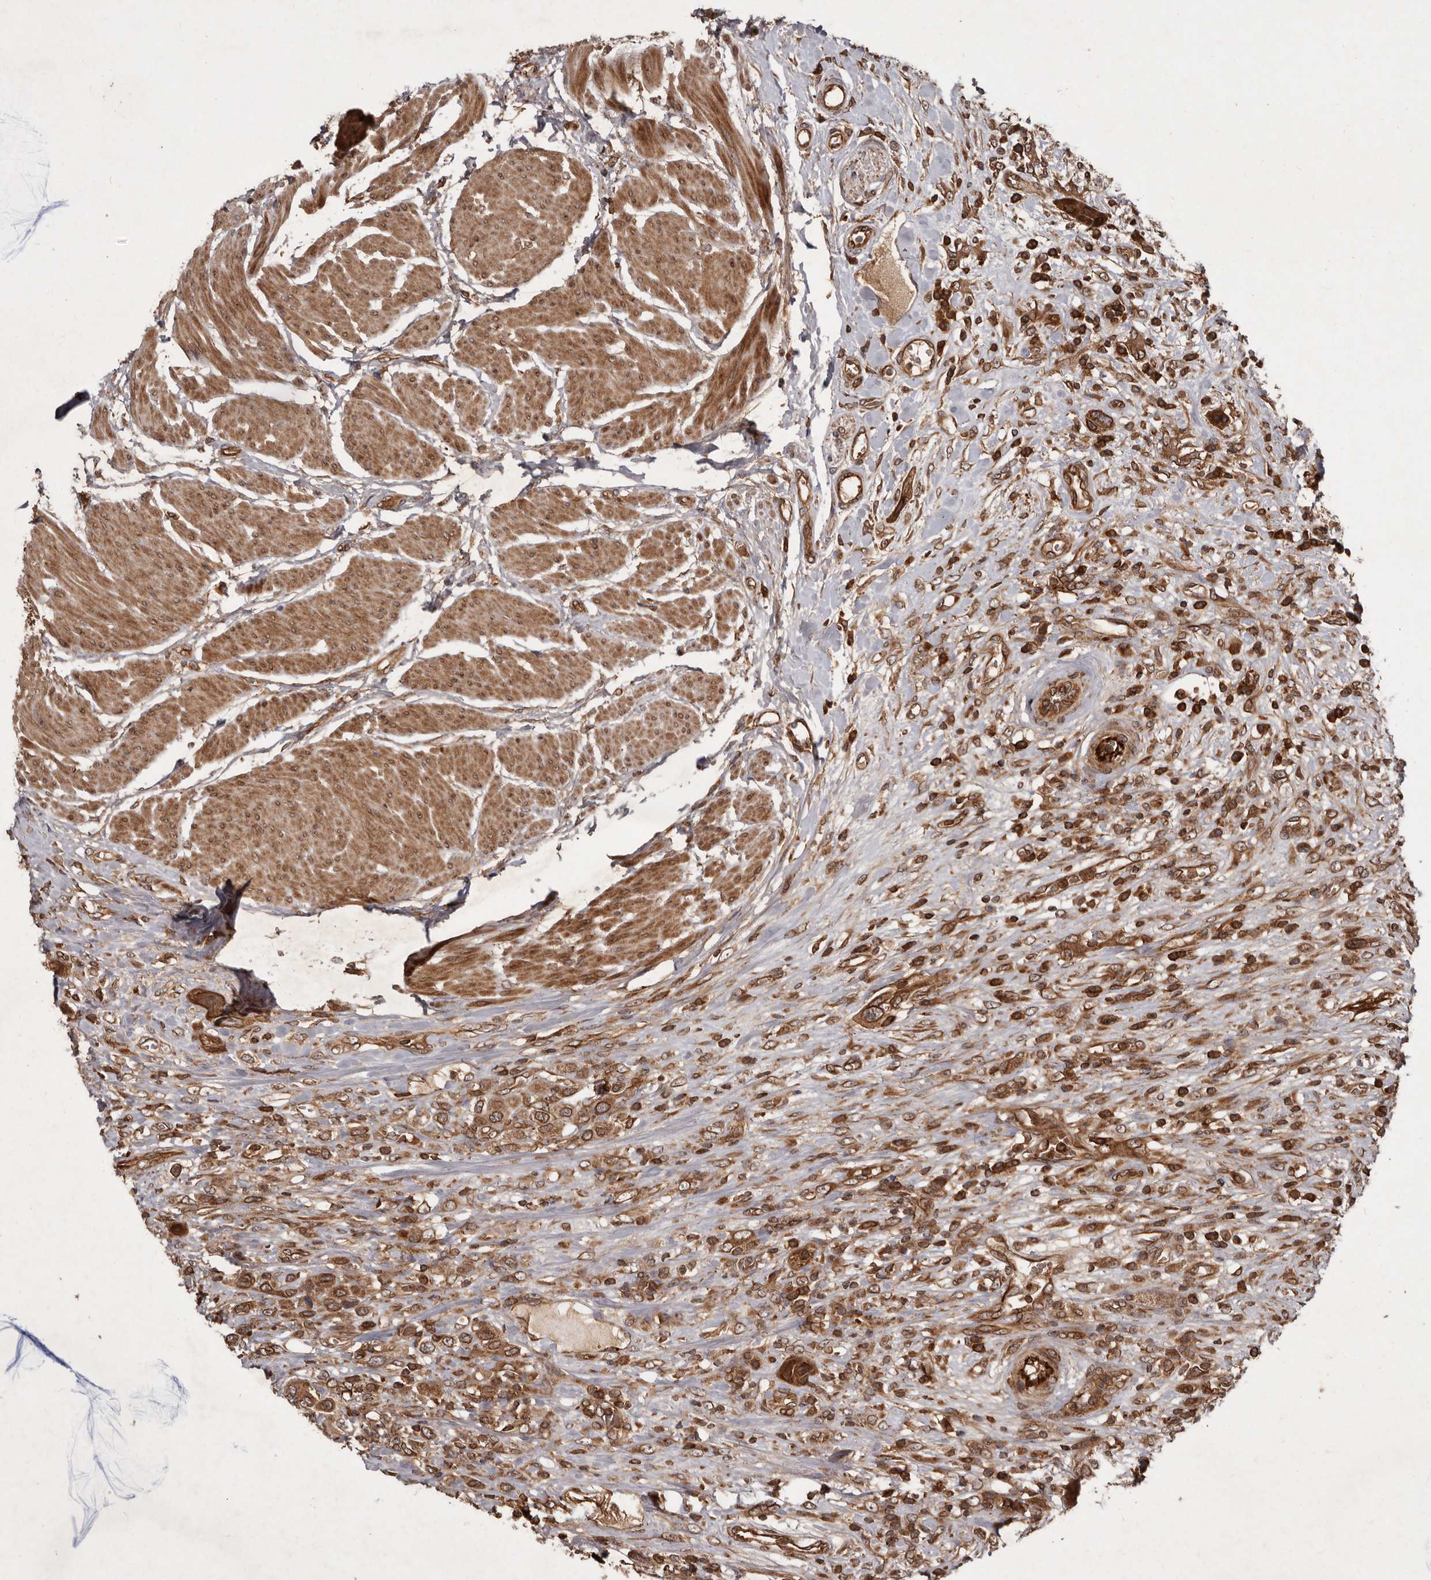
{"staining": {"intensity": "strong", "quantity": ">75%", "location": "cytoplasmic/membranous,nuclear"}, "tissue": "urothelial cancer", "cell_type": "Tumor cells", "image_type": "cancer", "snomed": [{"axis": "morphology", "description": "Urothelial carcinoma, High grade"}, {"axis": "topography", "description": "Urinary bladder"}], "caption": "Urothelial carcinoma (high-grade) stained with a brown dye displays strong cytoplasmic/membranous and nuclear positive staining in approximately >75% of tumor cells.", "gene": "STK36", "patient": {"sex": "male", "age": 50}}